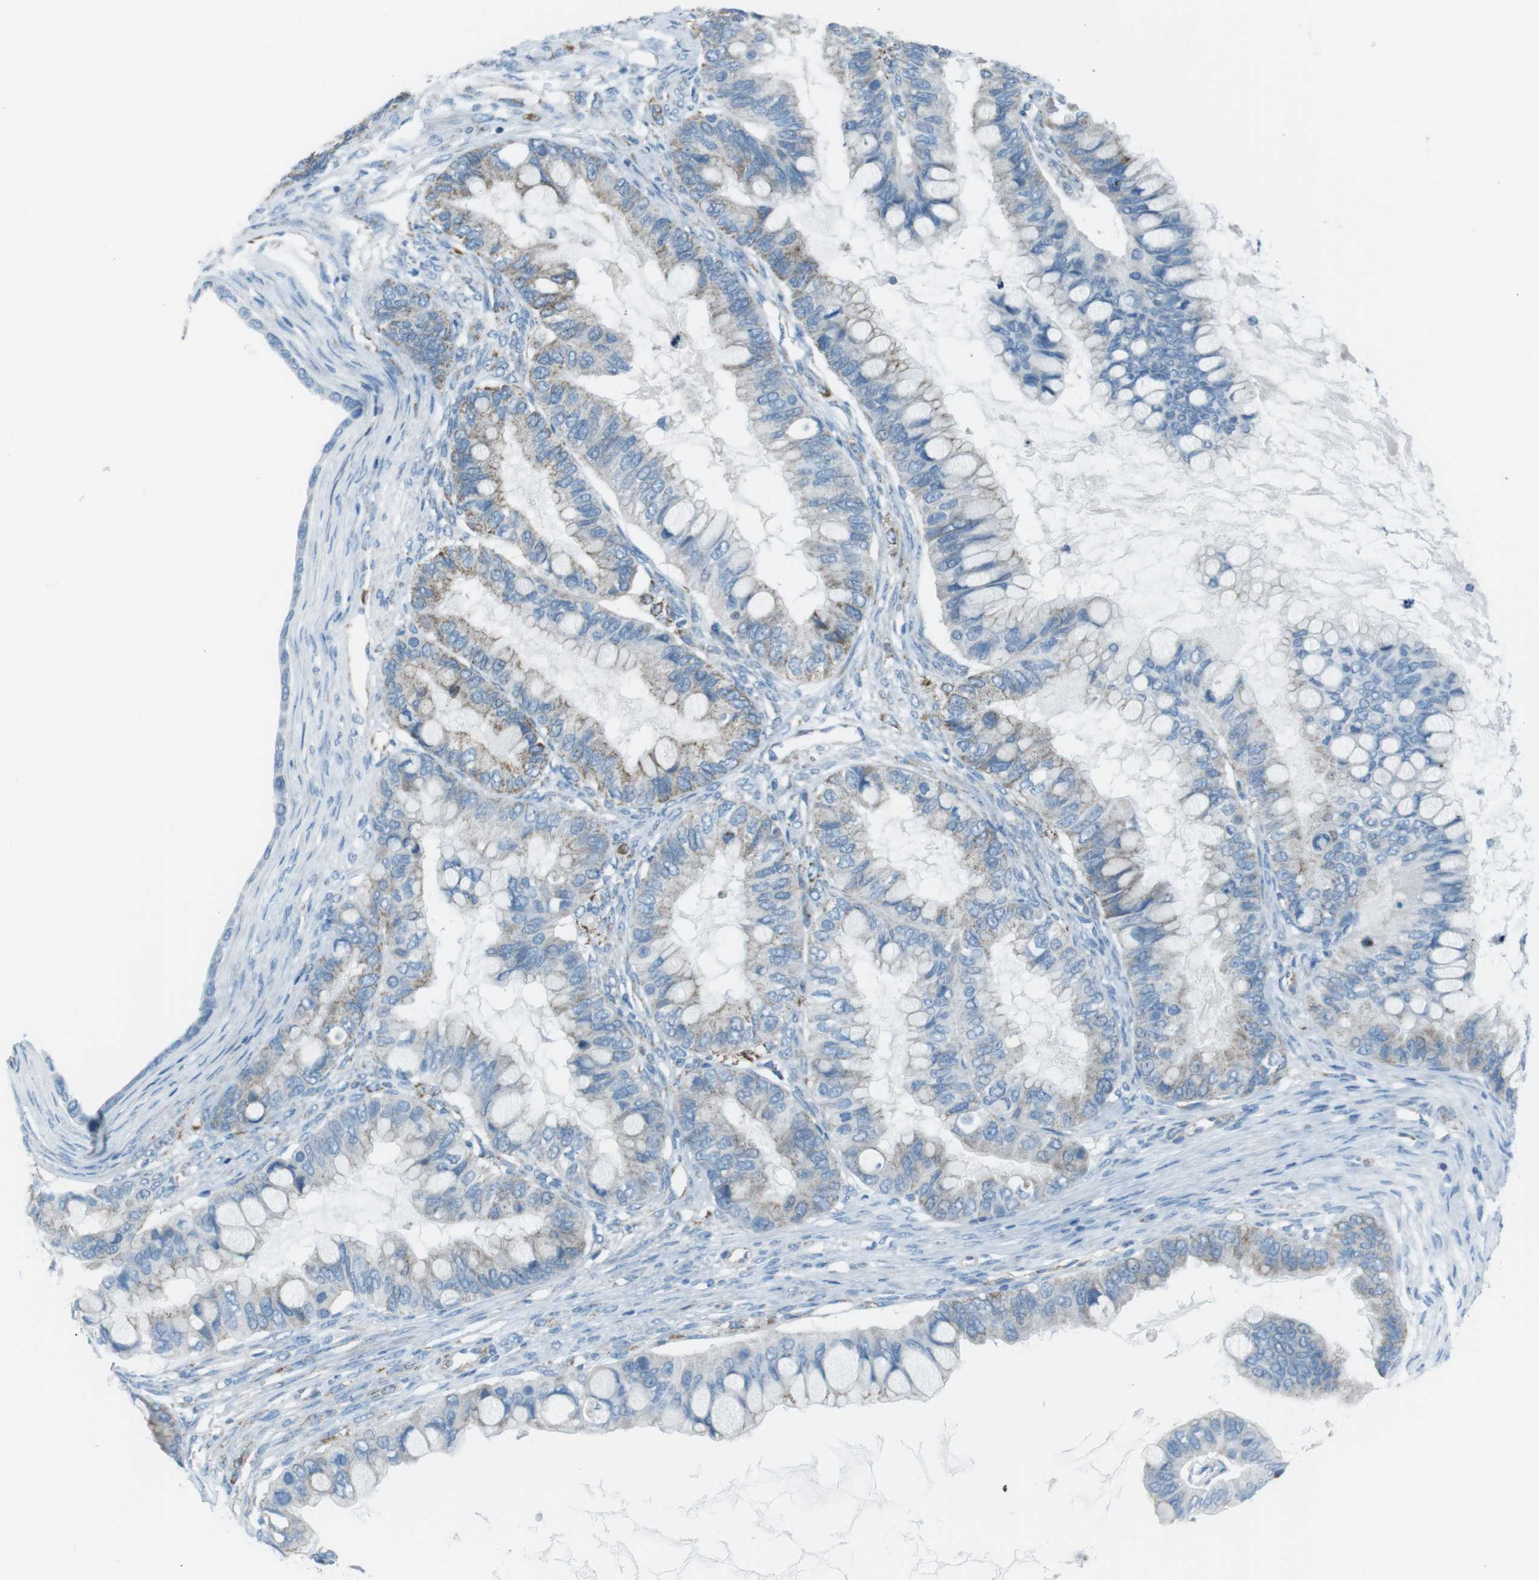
{"staining": {"intensity": "weak", "quantity": "25%-75%", "location": "cytoplasmic/membranous"}, "tissue": "ovarian cancer", "cell_type": "Tumor cells", "image_type": "cancer", "snomed": [{"axis": "morphology", "description": "Cystadenocarcinoma, mucinous, NOS"}, {"axis": "topography", "description": "Ovary"}], "caption": "There is low levels of weak cytoplasmic/membranous expression in tumor cells of ovarian mucinous cystadenocarcinoma, as demonstrated by immunohistochemical staining (brown color).", "gene": "DNAJA3", "patient": {"sex": "female", "age": 80}}